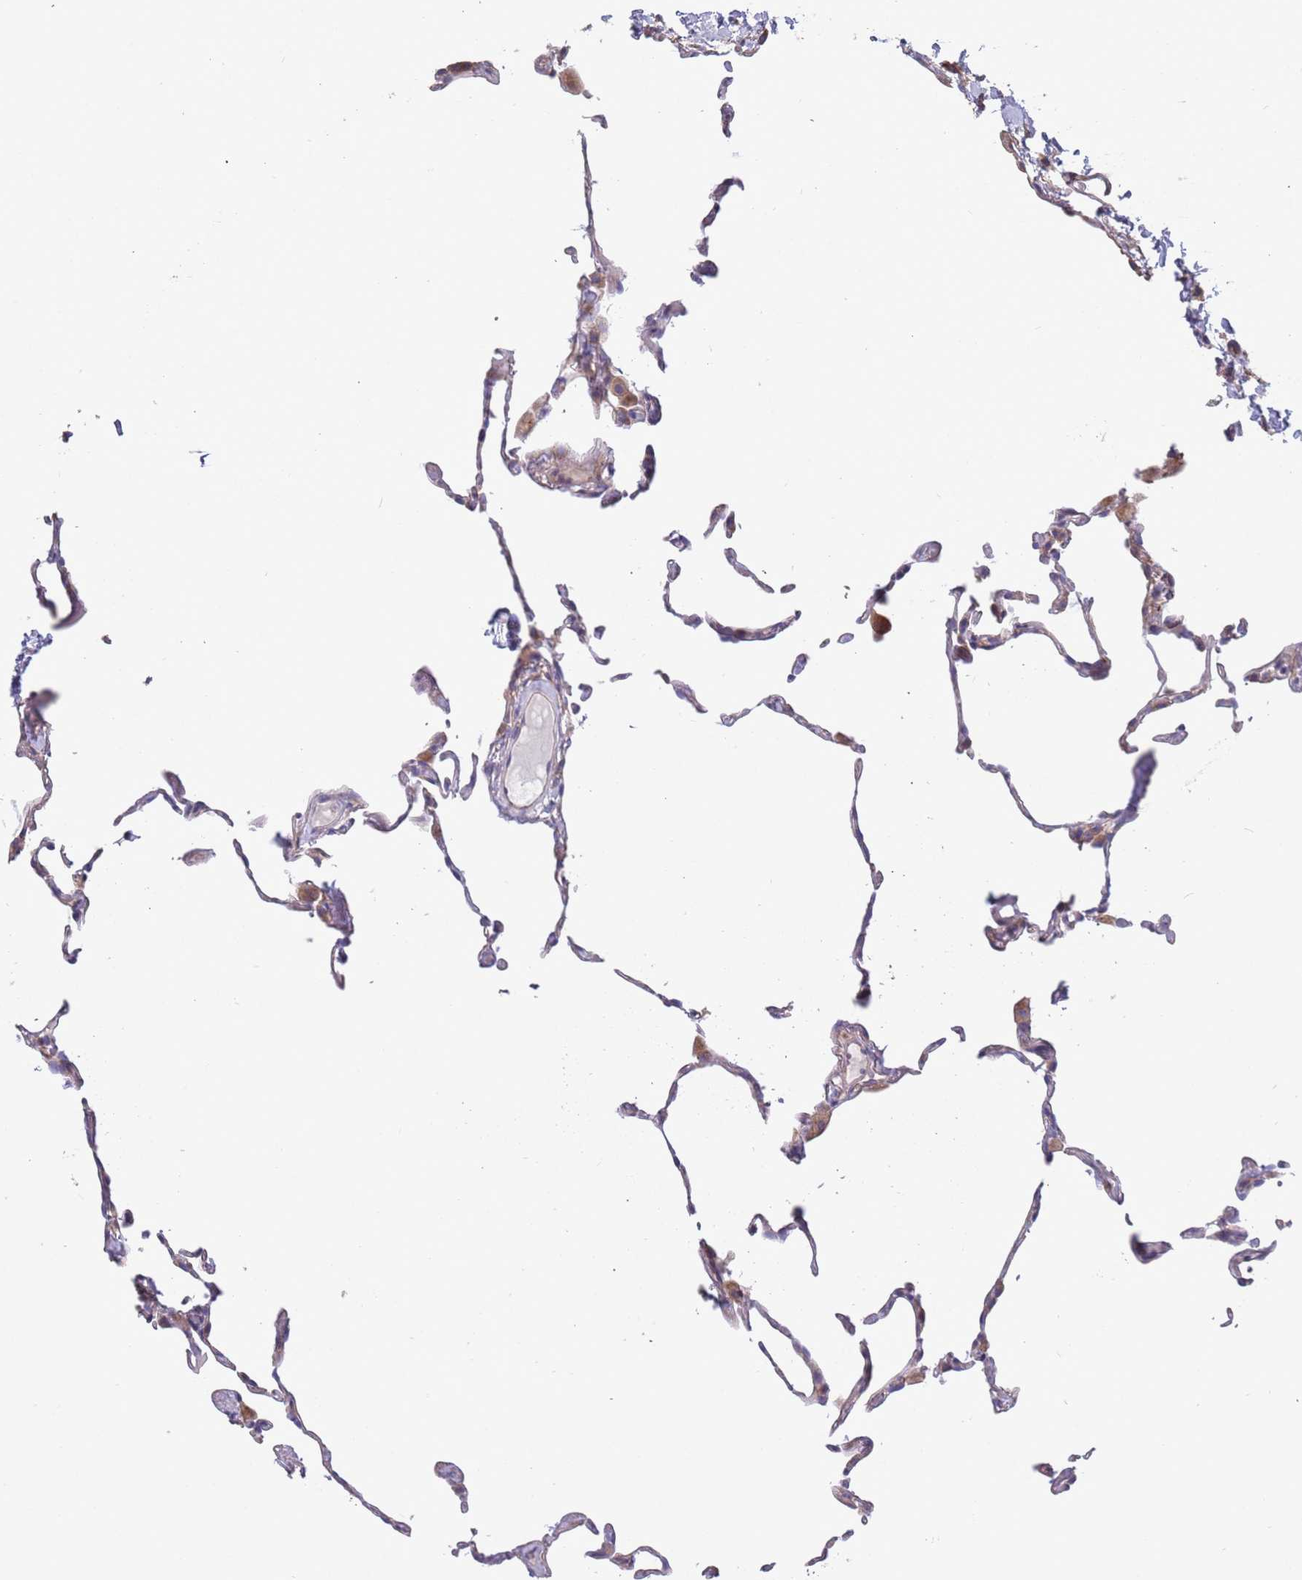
{"staining": {"intensity": "negative", "quantity": "none", "location": "none"}, "tissue": "lung", "cell_type": "Alveolar cells", "image_type": "normal", "snomed": [{"axis": "morphology", "description": "Normal tissue, NOS"}, {"axis": "topography", "description": "Lung"}], "caption": "A high-resolution micrograph shows IHC staining of unremarkable lung, which reveals no significant staining in alveolar cells. (DAB (3,3'-diaminobenzidine) IHC with hematoxylin counter stain).", "gene": "ARMCX6", "patient": {"sex": "female", "age": 57}}